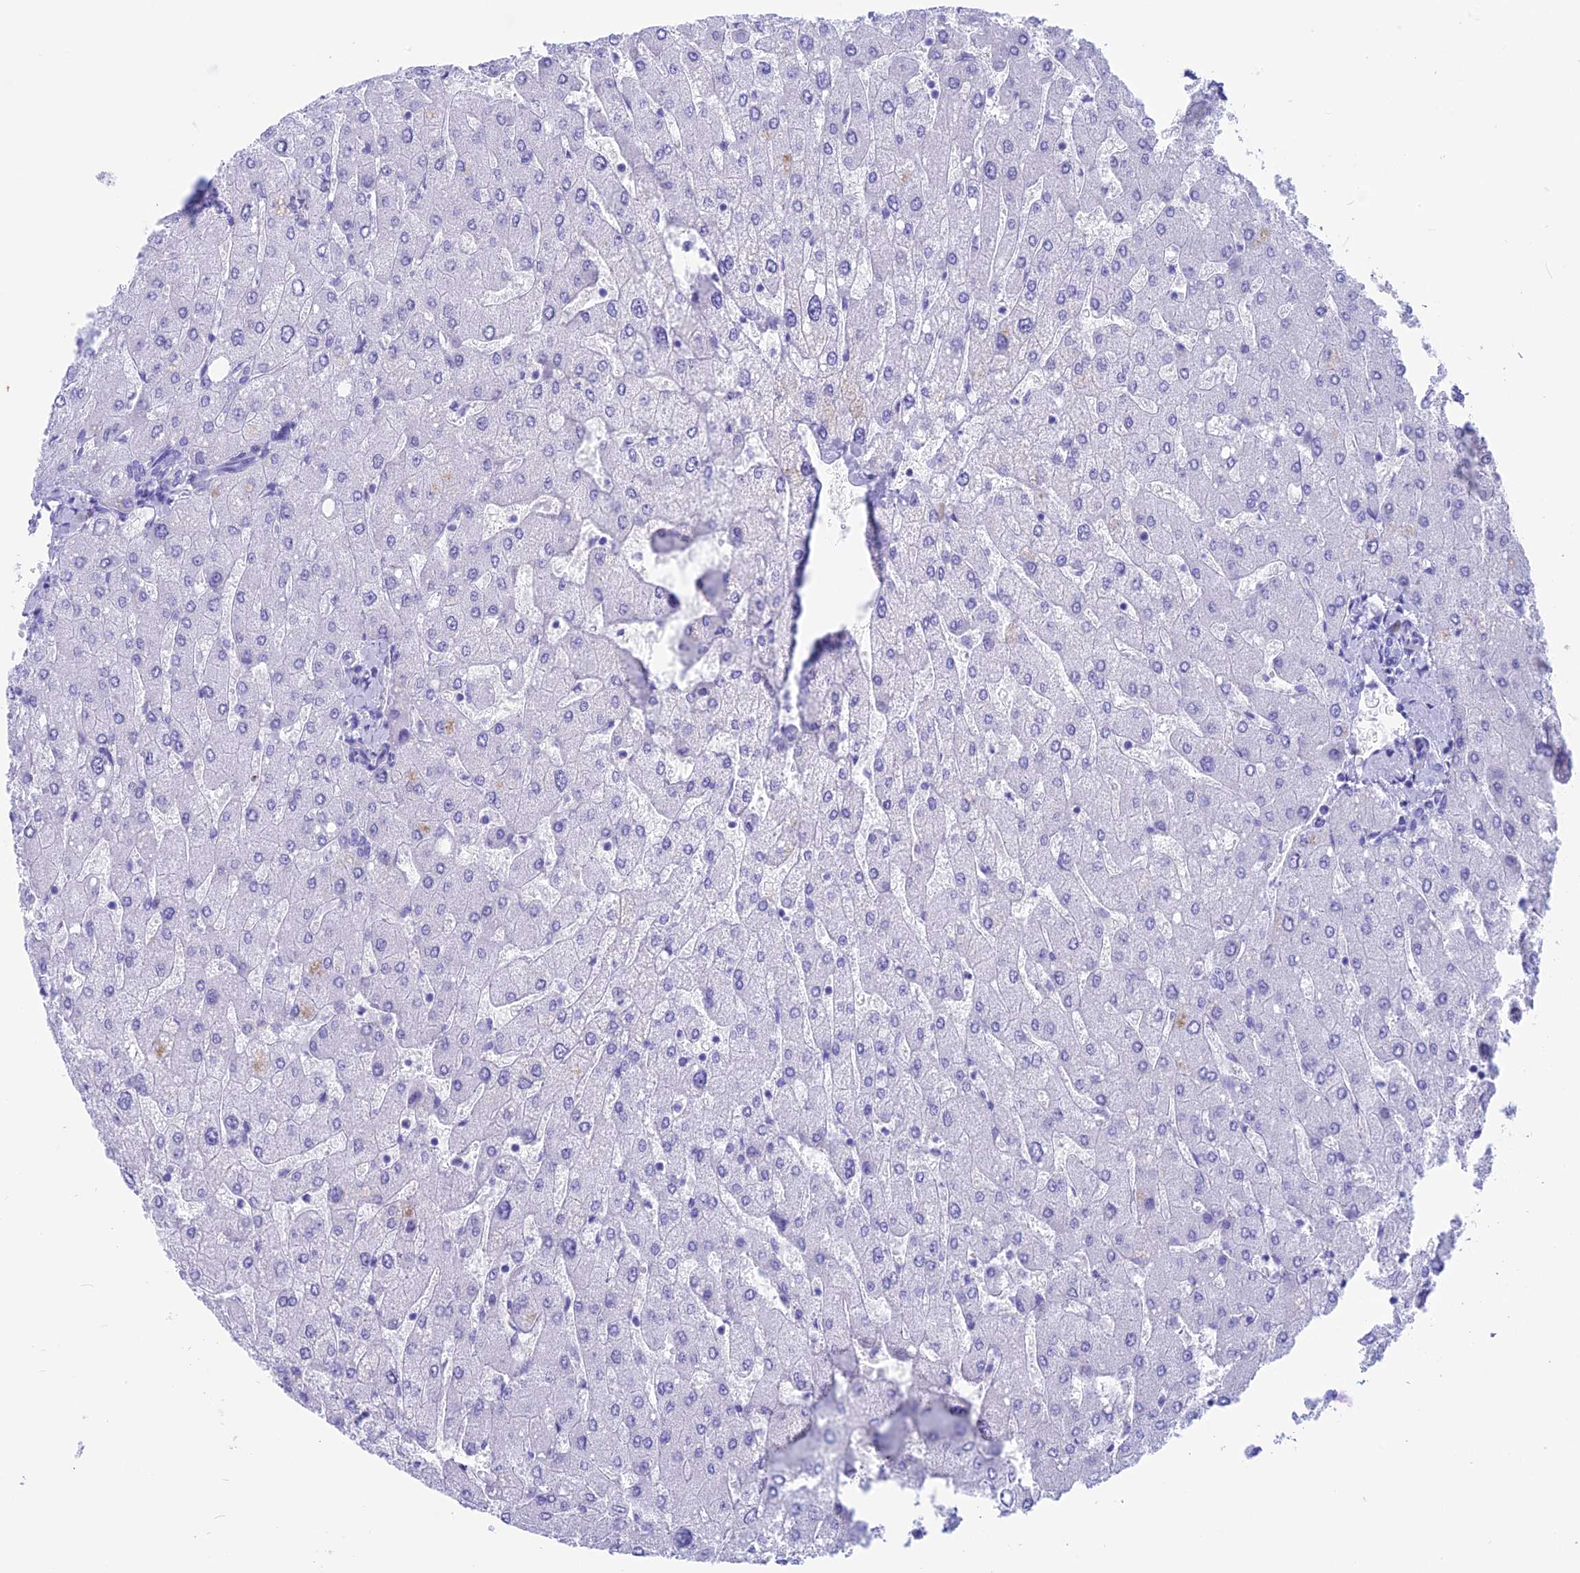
{"staining": {"intensity": "negative", "quantity": "none", "location": "none"}, "tissue": "liver", "cell_type": "Cholangiocytes", "image_type": "normal", "snomed": [{"axis": "morphology", "description": "Normal tissue, NOS"}, {"axis": "topography", "description": "Liver"}], "caption": "Photomicrograph shows no significant protein expression in cholangiocytes of normal liver. (Stains: DAB (3,3'-diaminobenzidine) immunohistochemistry with hematoxylin counter stain, Microscopy: brightfield microscopy at high magnification).", "gene": "GNGT2", "patient": {"sex": "male", "age": 55}}